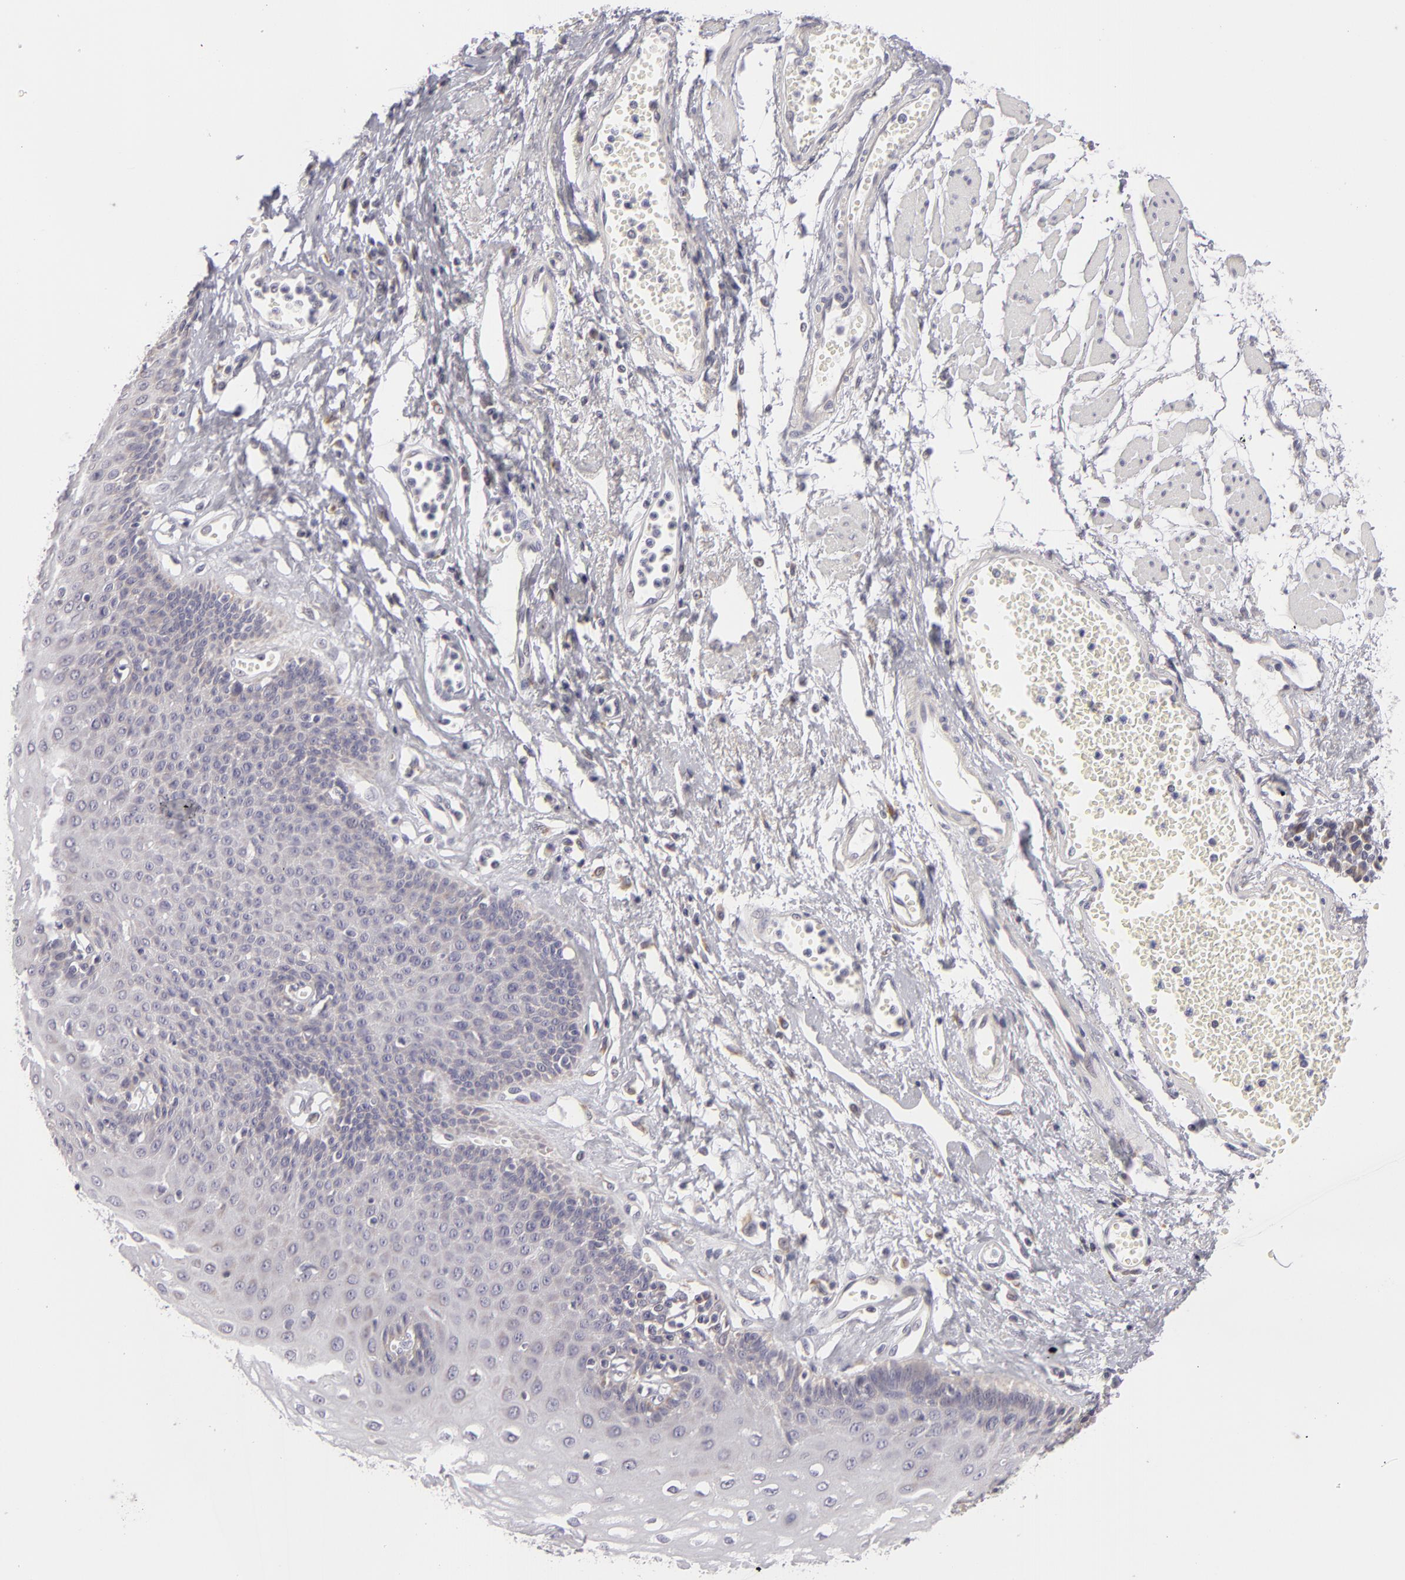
{"staining": {"intensity": "negative", "quantity": "none", "location": "none"}, "tissue": "esophagus", "cell_type": "Squamous epithelial cells", "image_type": "normal", "snomed": [{"axis": "morphology", "description": "Normal tissue, NOS"}, {"axis": "topography", "description": "Esophagus"}], "caption": "A histopathology image of esophagus stained for a protein reveals no brown staining in squamous epithelial cells.", "gene": "ATP2B3", "patient": {"sex": "male", "age": 65}}